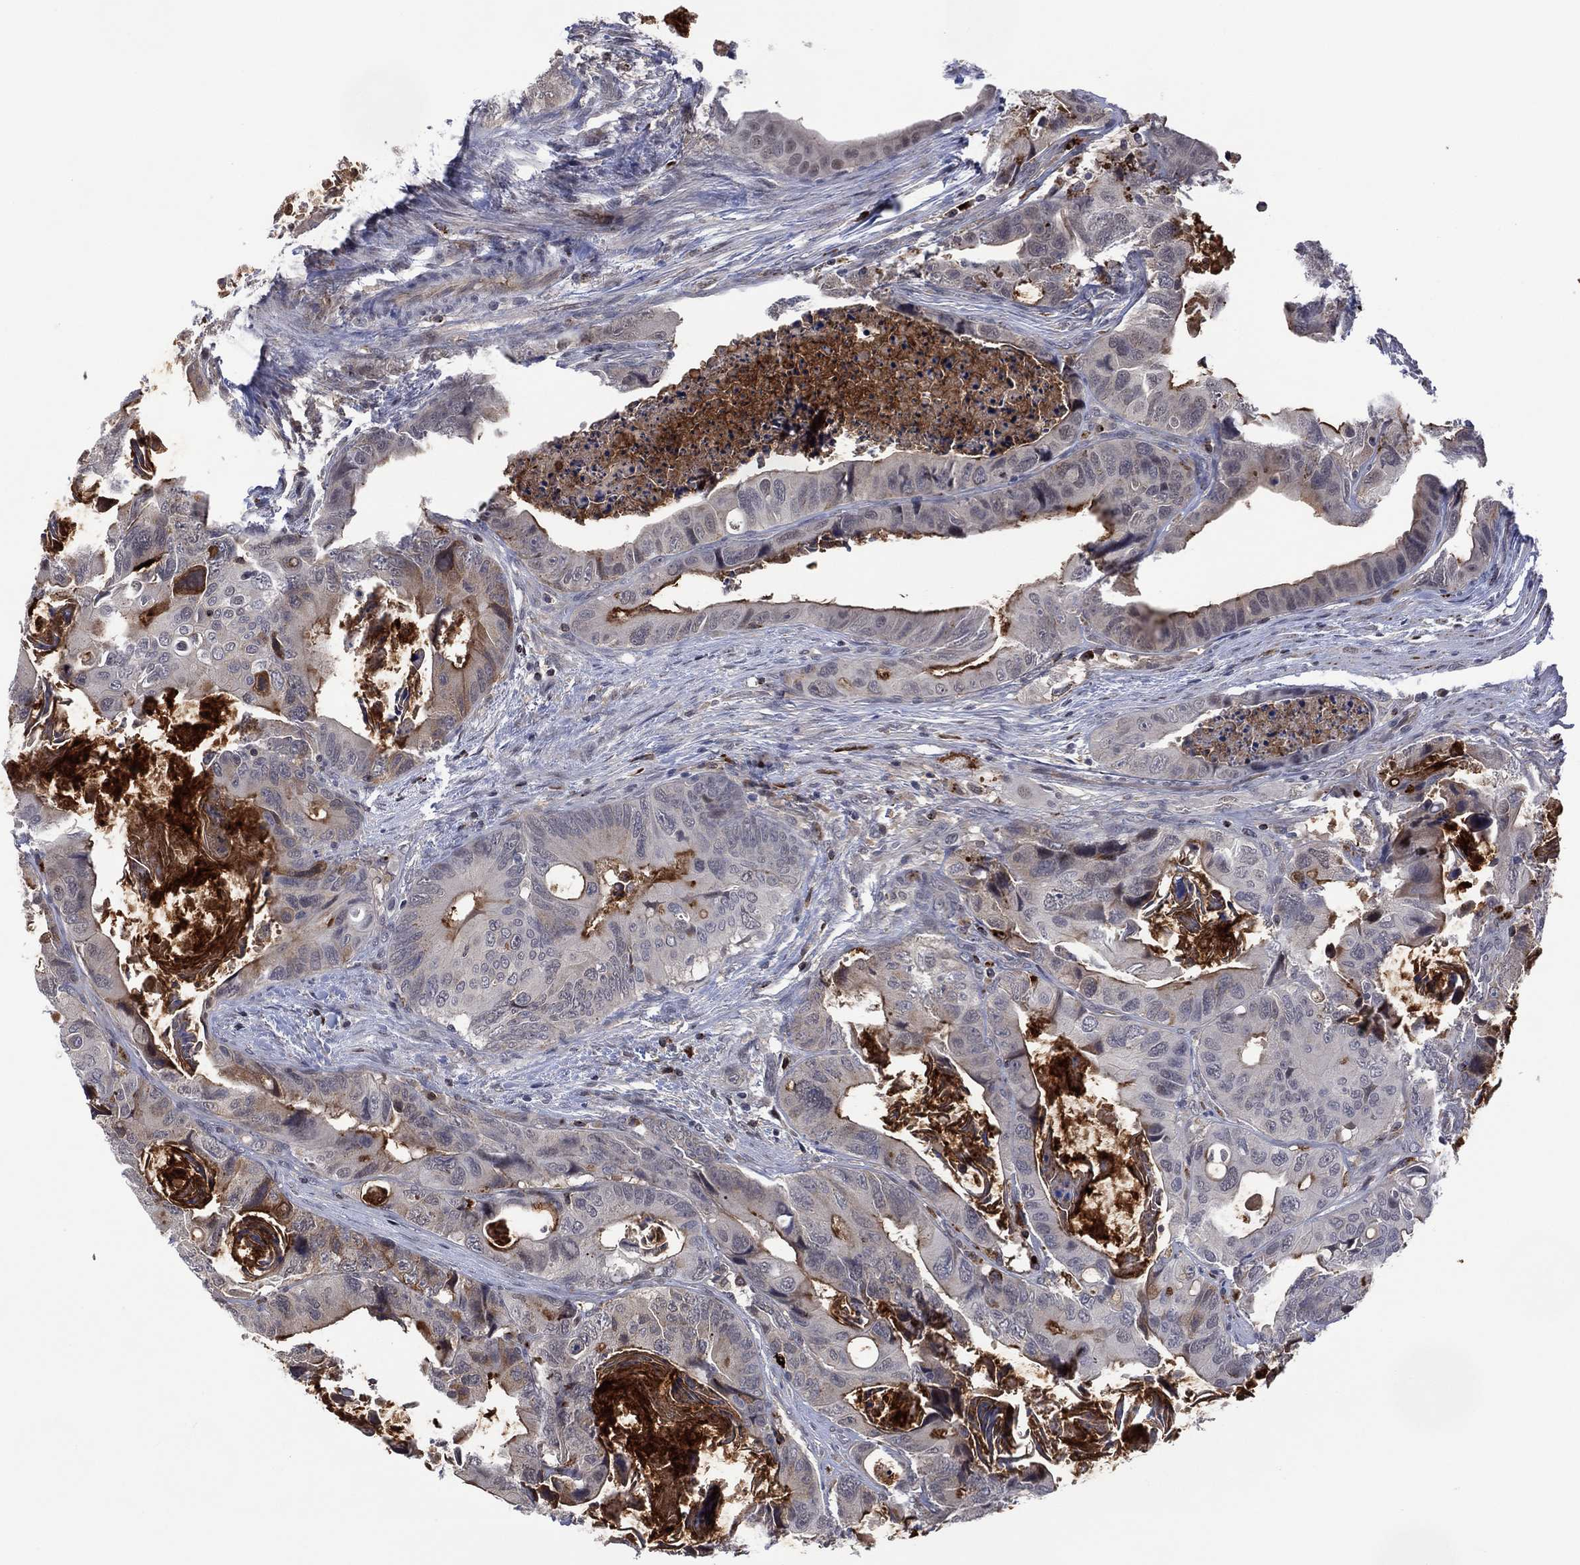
{"staining": {"intensity": "moderate", "quantity": "<25%", "location": "cytoplasmic/membranous"}, "tissue": "colorectal cancer", "cell_type": "Tumor cells", "image_type": "cancer", "snomed": [{"axis": "morphology", "description": "Adenocarcinoma, NOS"}, {"axis": "topography", "description": "Rectum"}], "caption": "Protein positivity by immunohistochemistry shows moderate cytoplasmic/membranous positivity in approximately <25% of tumor cells in colorectal cancer (adenocarcinoma). (DAB (3,3'-diaminobenzidine) IHC with brightfield microscopy, high magnification).", "gene": "DPP4", "patient": {"sex": "male", "age": 64}}